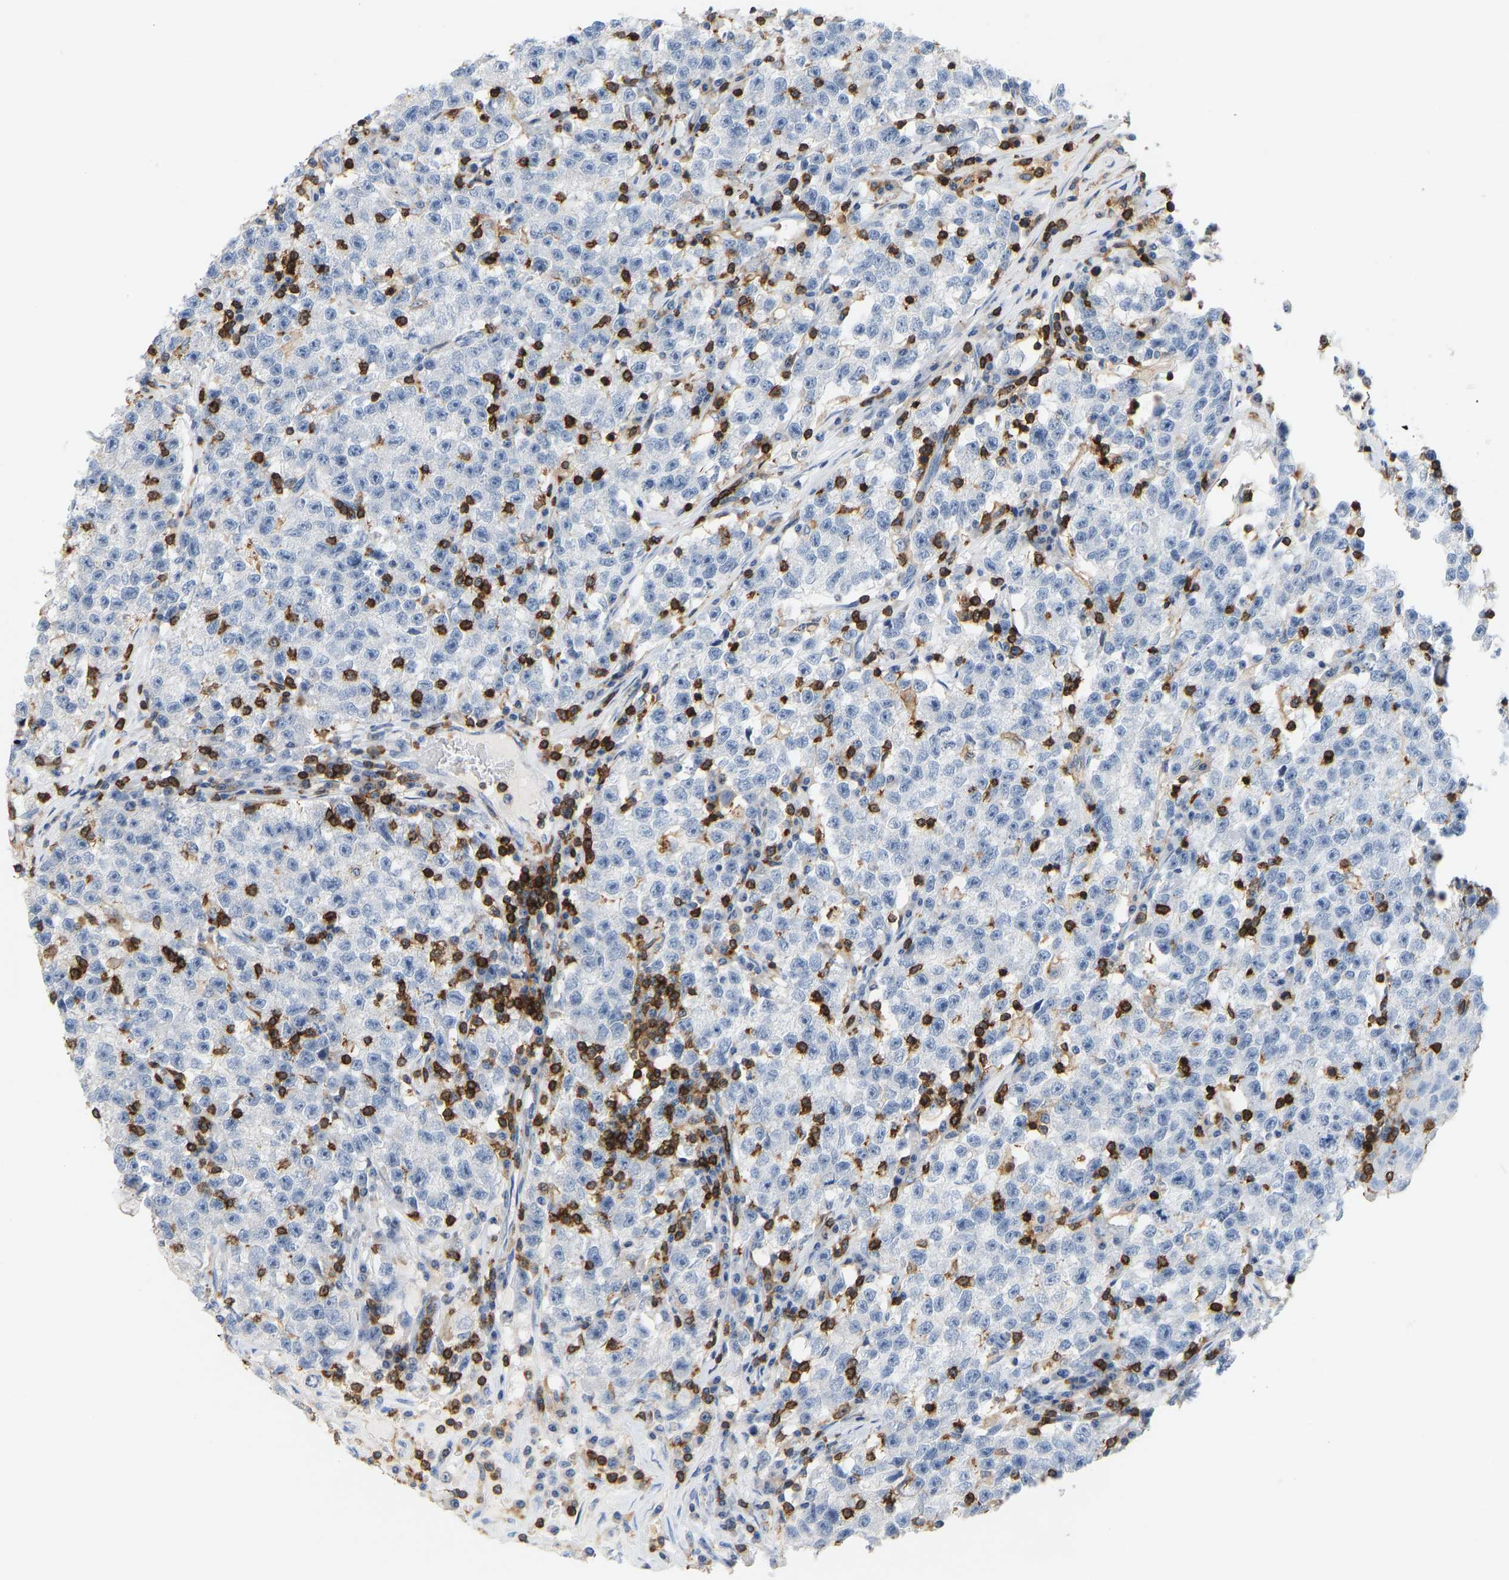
{"staining": {"intensity": "negative", "quantity": "none", "location": "none"}, "tissue": "testis cancer", "cell_type": "Tumor cells", "image_type": "cancer", "snomed": [{"axis": "morphology", "description": "Seminoma, NOS"}, {"axis": "topography", "description": "Testis"}], "caption": "Testis seminoma was stained to show a protein in brown. There is no significant staining in tumor cells.", "gene": "EVL", "patient": {"sex": "male", "age": 22}}